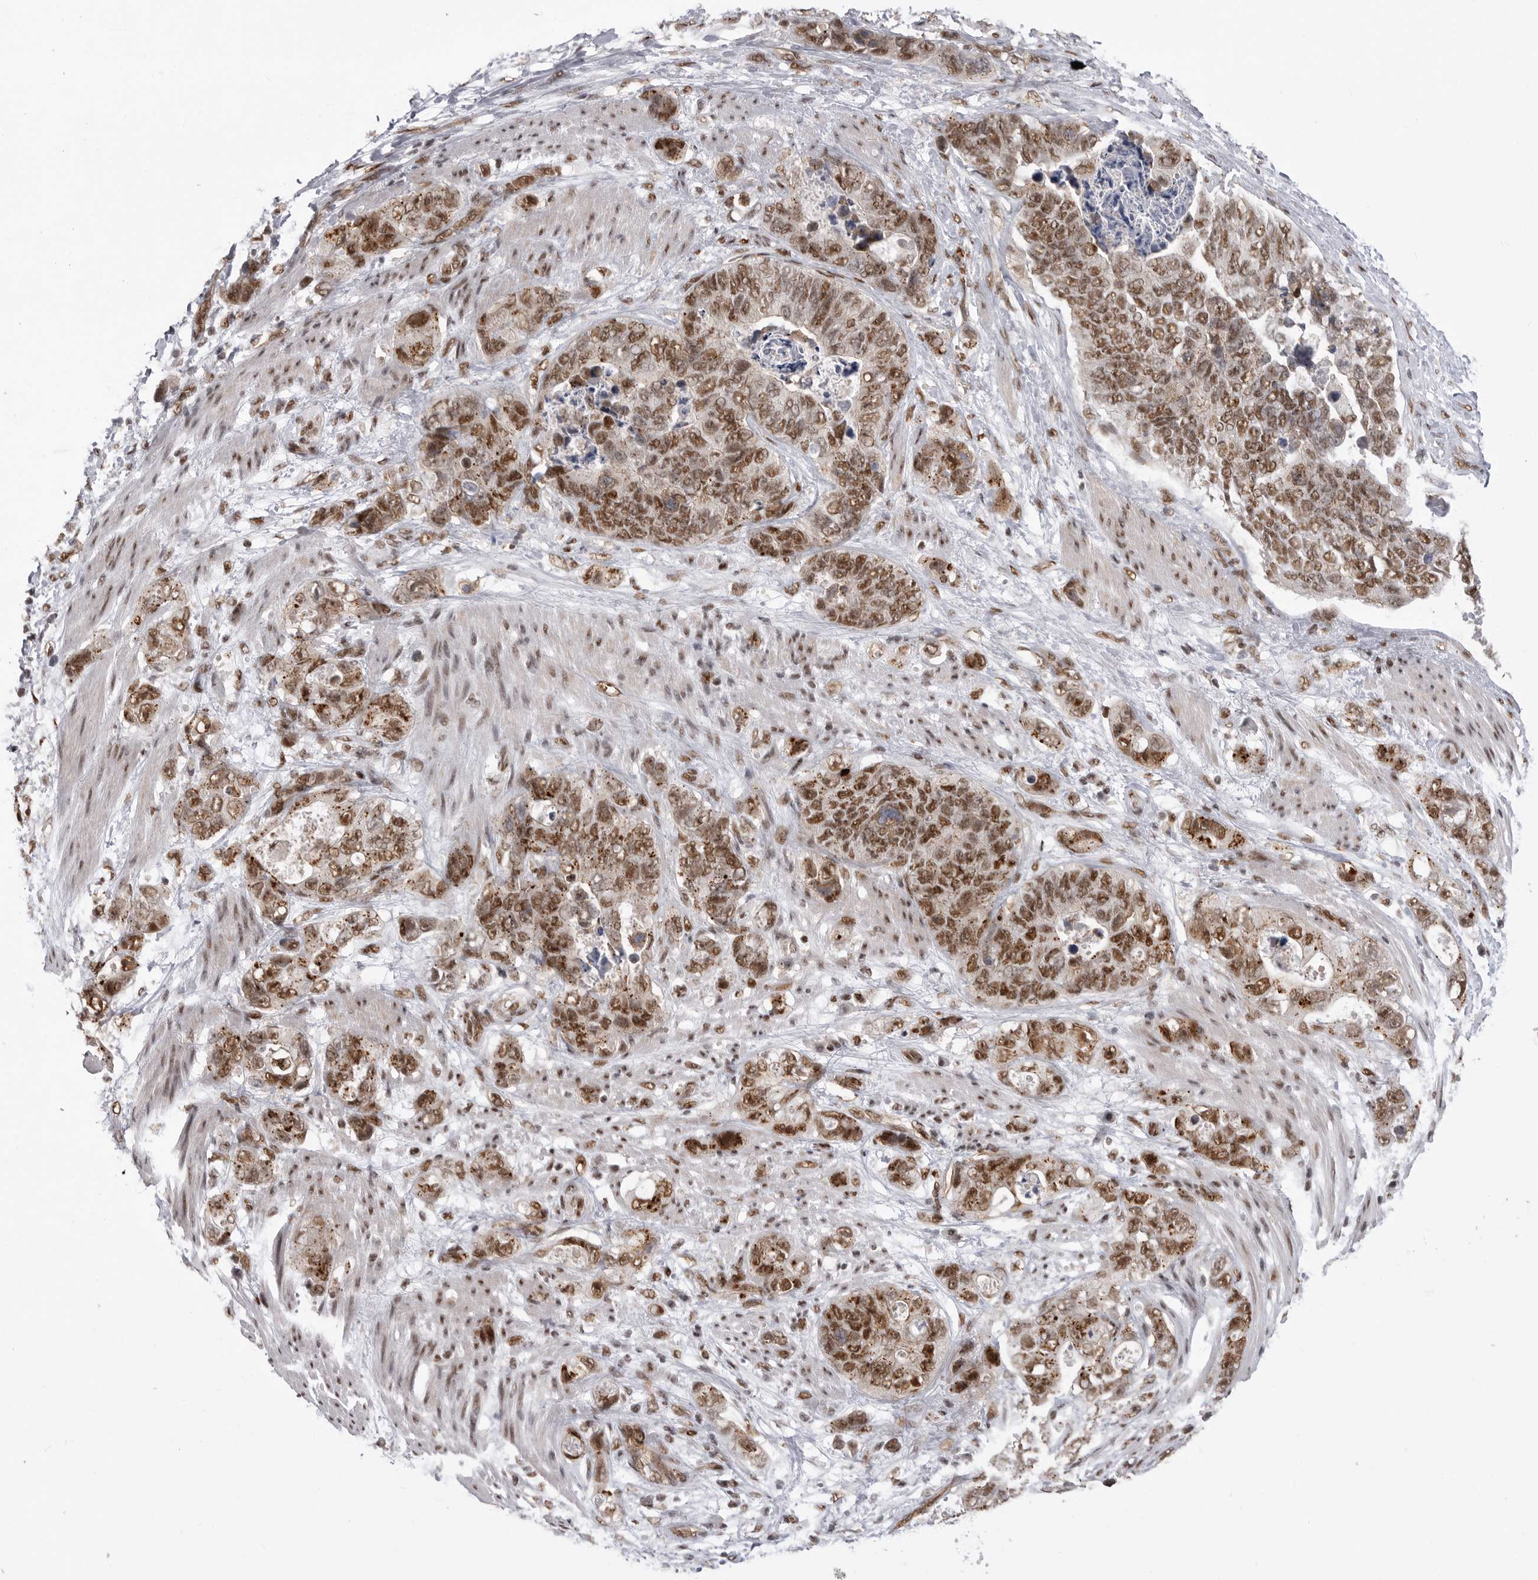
{"staining": {"intensity": "moderate", "quantity": ">75%", "location": "nuclear"}, "tissue": "stomach cancer", "cell_type": "Tumor cells", "image_type": "cancer", "snomed": [{"axis": "morphology", "description": "Normal tissue, NOS"}, {"axis": "morphology", "description": "Adenocarcinoma, NOS"}, {"axis": "topography", "description": "Stomach"}], "caption": "Approximately >75% of tumor cells in human stomach adenocarcinoma demonstrate moderate nuclear protein staining as visualized by brown immunohistochemical staining.", "gene": "PPP1R8", "patient": {"sex": "female", "age": 89}}